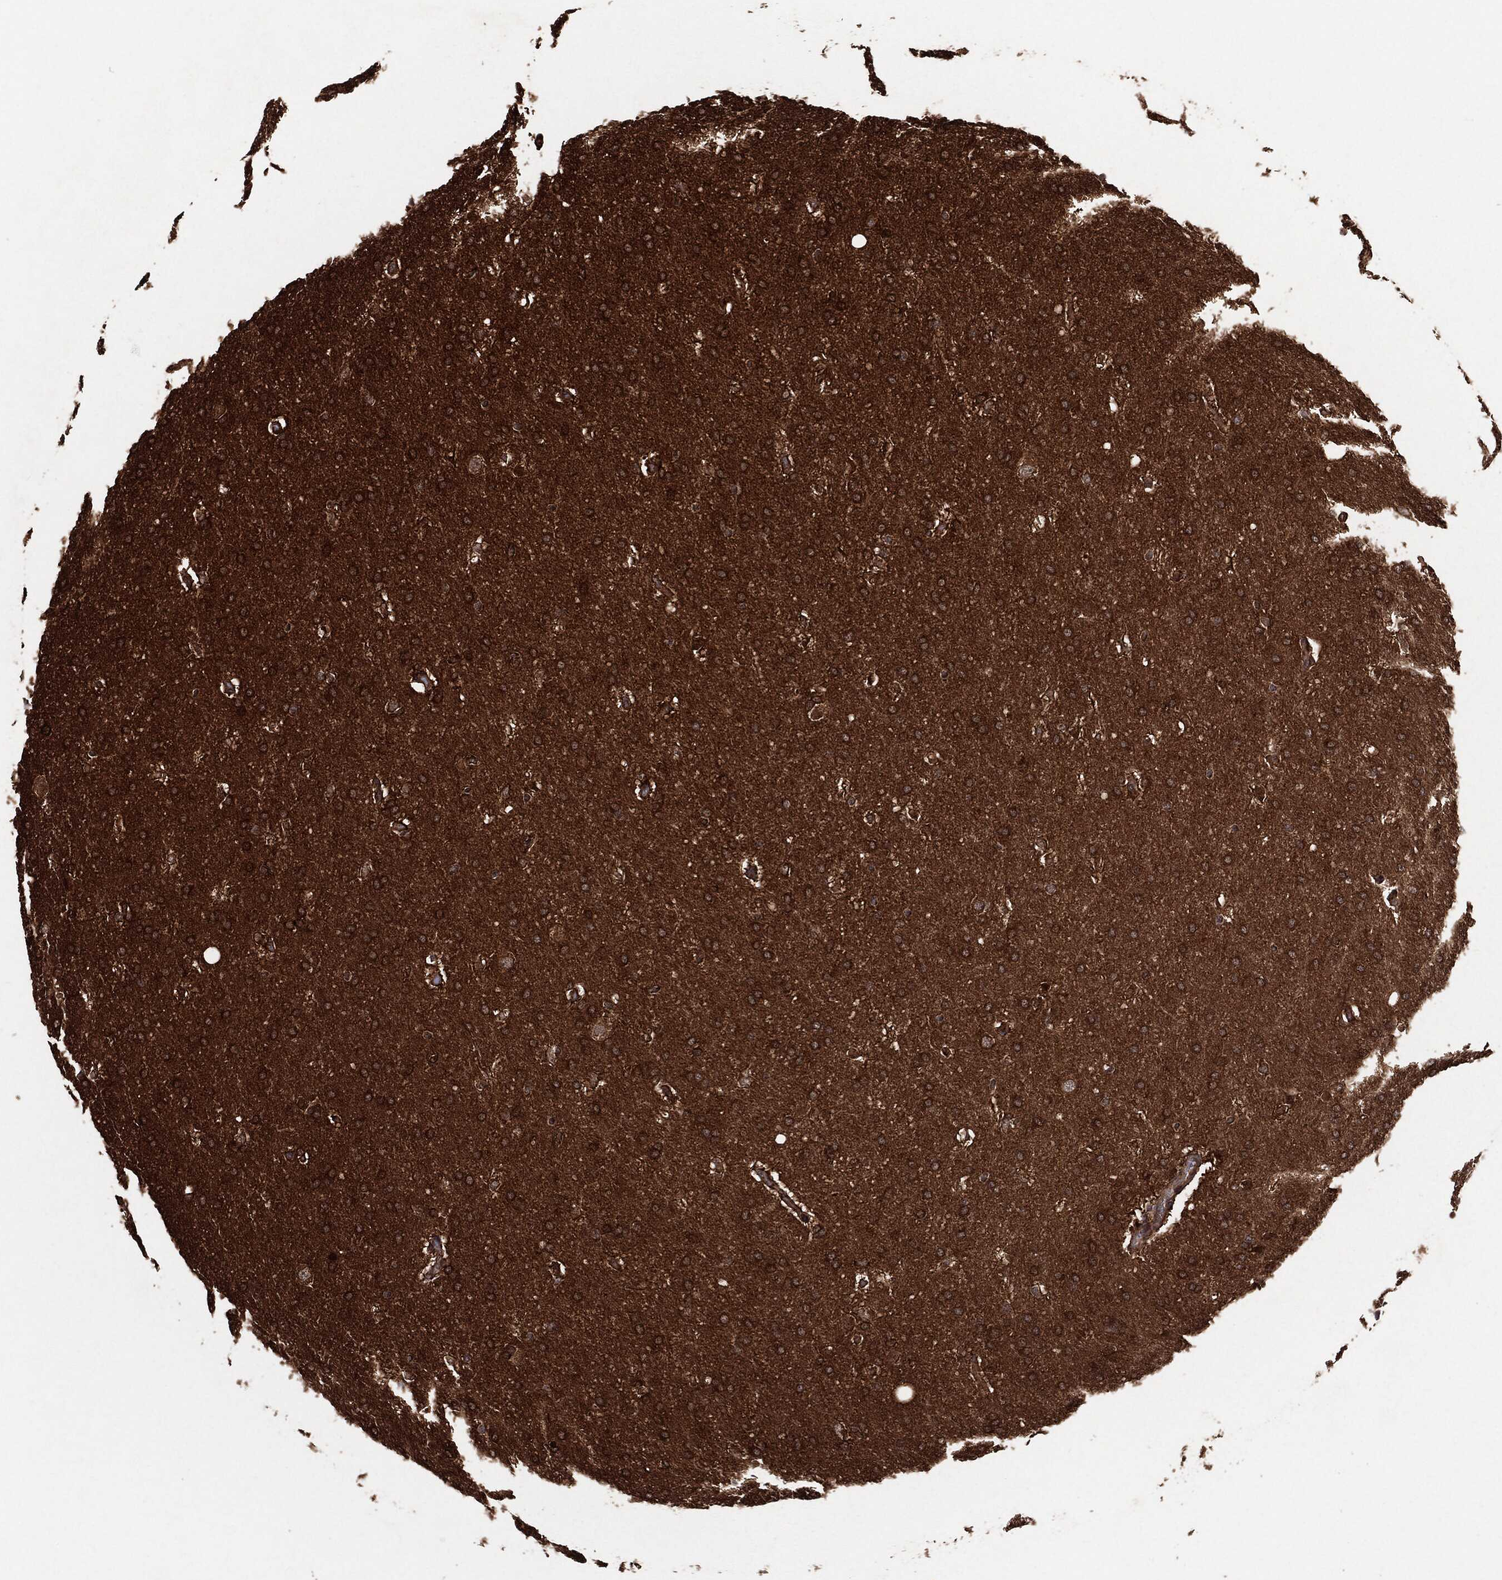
{"staining": {"intensity": "moderate", "quantity": ">75%", "location": "cytoplasmic/membranous,nuclear"}, "tissue": "glioma", "cell_type": "Tumor cells", "image_type": "cancer", "snomed": [{"axis": "morphology", "description": "Glioma, malignant, Low grade"}, {"axis": "topography", "description": "Brain"}], "caption": "This micrograph displays malignant glioma (low-grade) stained with IHC to label a protein in brown. The cytoplasmic/membranous and nuclear of tumor cells show moderate positivity for the protein. Nuclei are counter-stained blue.", "gene": "BCAR1", "patient": {"sex": "female", "age": 37}}